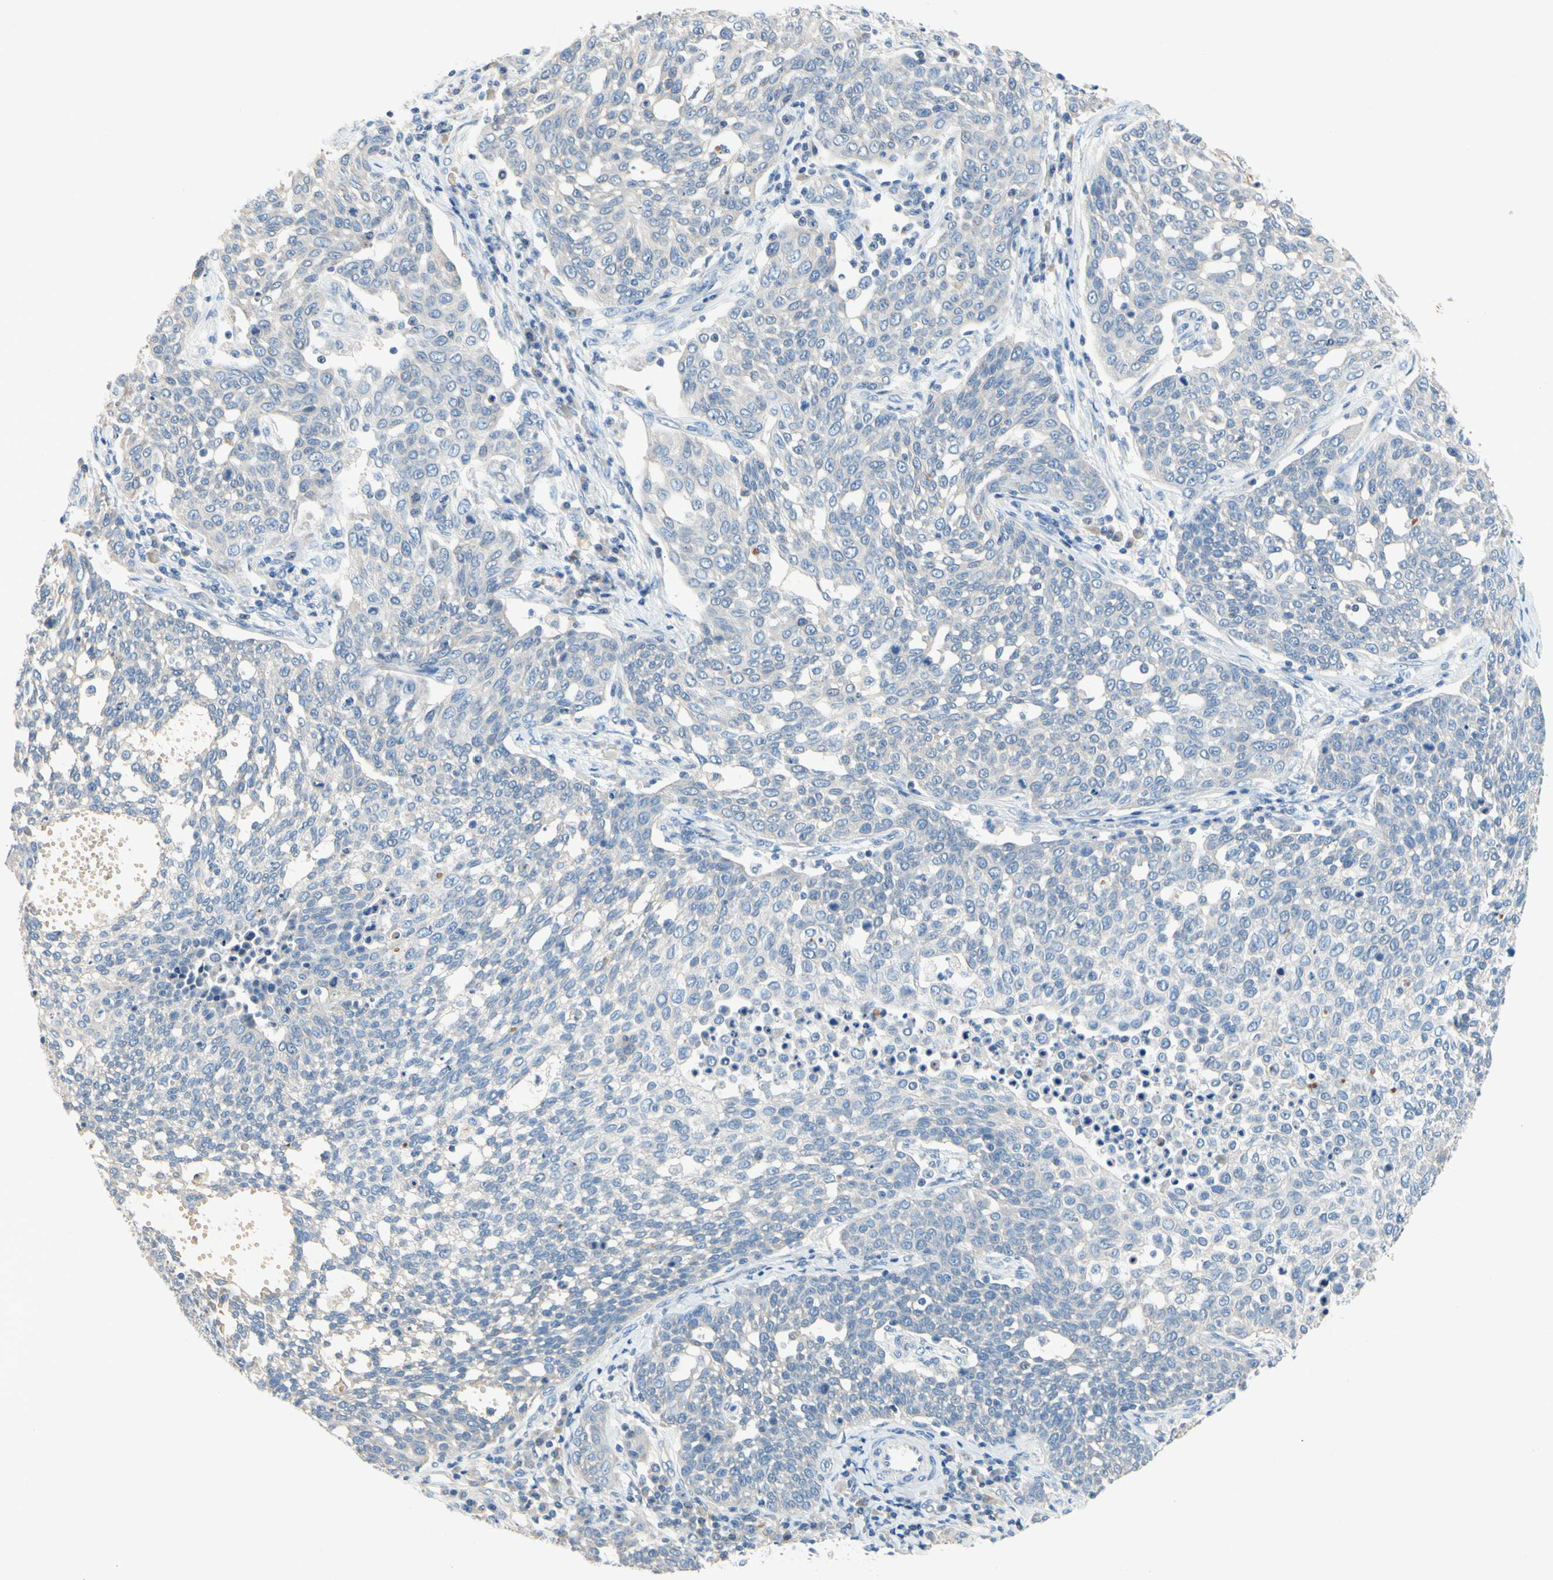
{"staining": {"intensity": "negative", "quantity": "none", "location": "none"}, "tissue": "cervical cancer", "cell_type": "Tumor cells", "image_type": "cancer", "snomed": [{"axis": "morphology", "description": "Squamous cell carcinoma, NOS"}, {"axis": "topography", "description": "Cervix"}], "caption": "This is a photomicrograph of IHC staining of cervical cancer (squamous cell carcinoma), which shows no staining in tumor cells.", "gene": "CCM2L", "patient": {"sex": "female", "age": 34}}